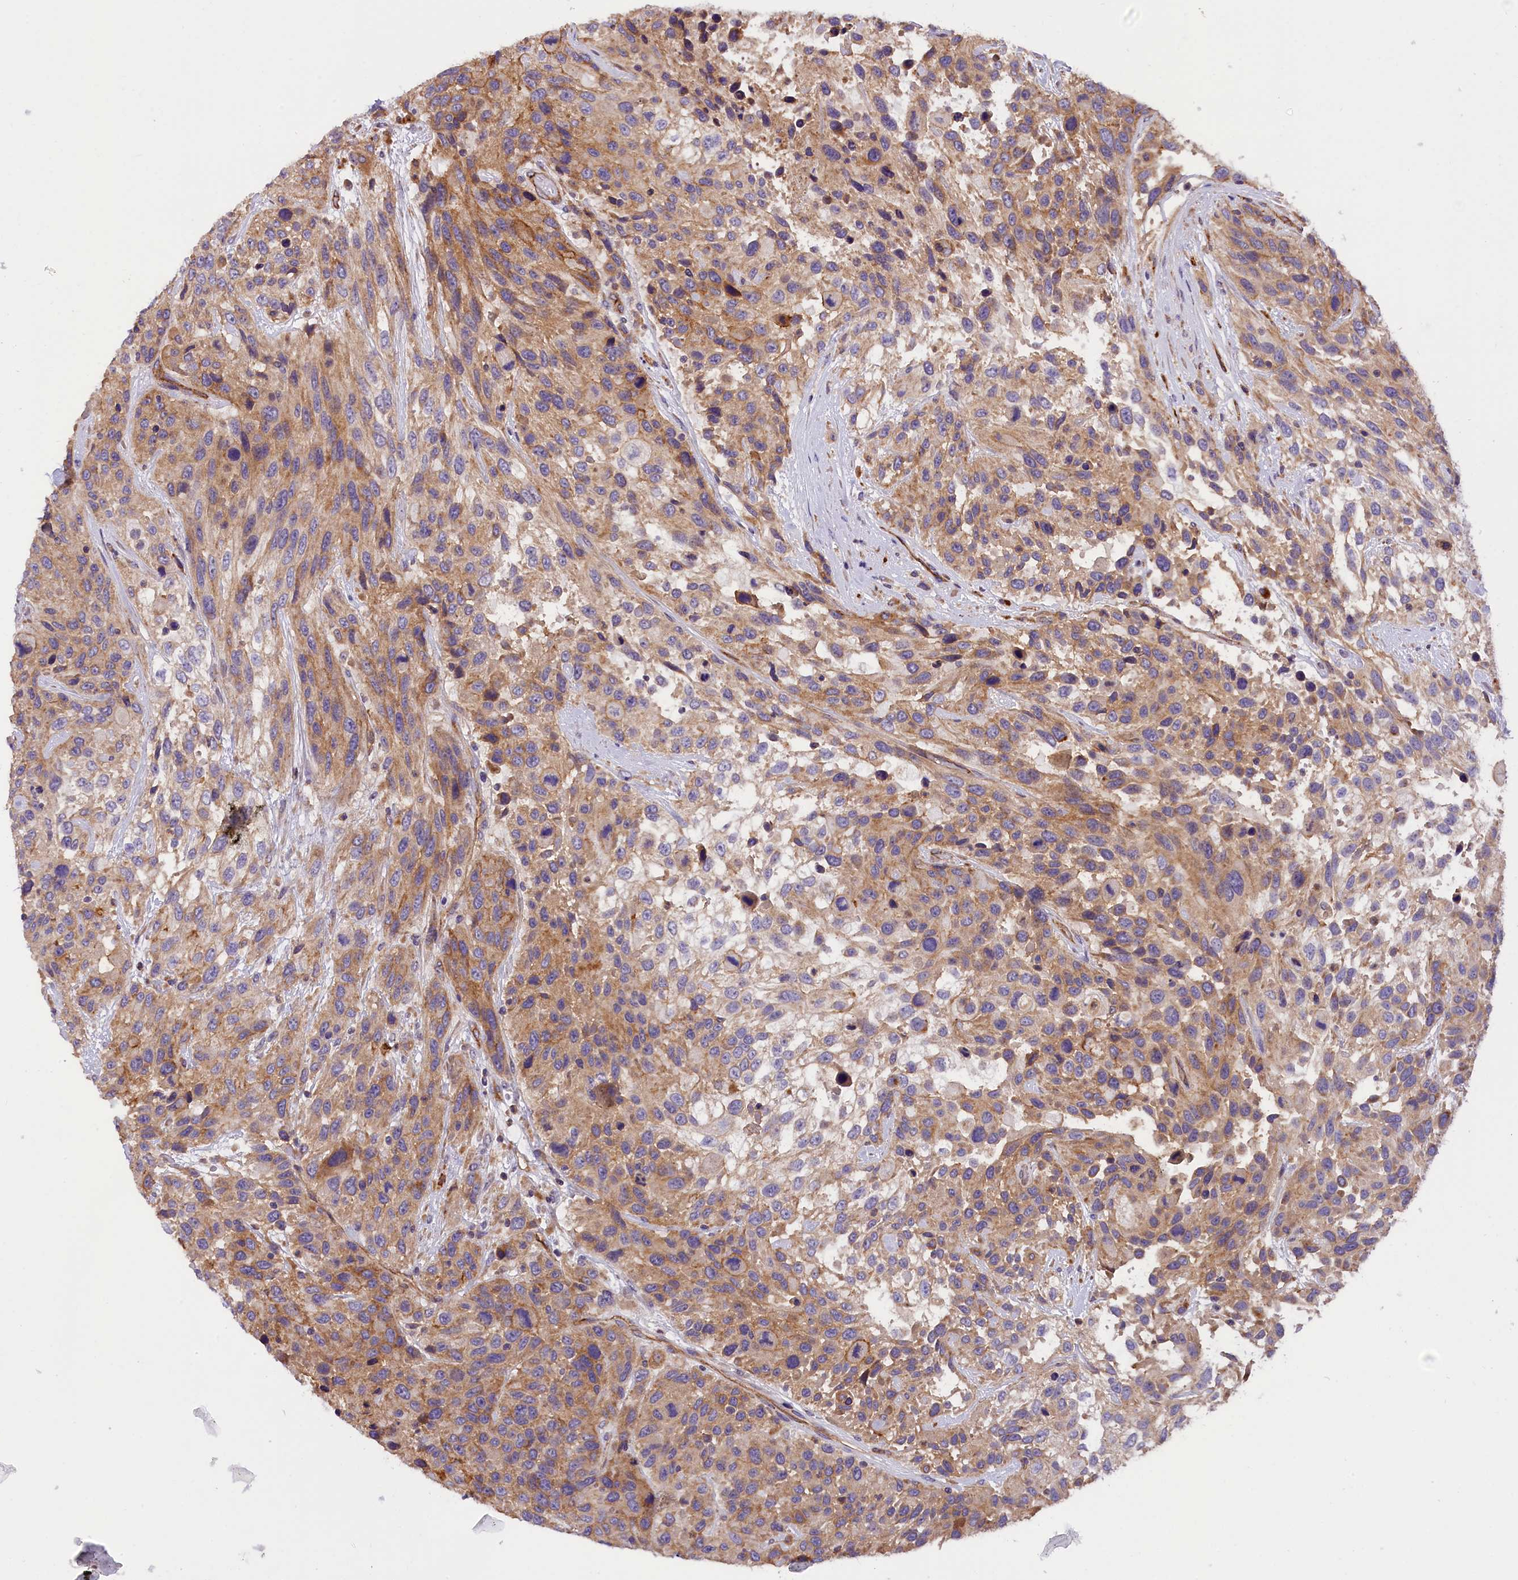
{"staining": {"intensity": "moderate", "quantity": "25%-75%", "location": "cytoplasmic/membranous"}, "tissue": "urothelial cancer", "cell_type": "Tumor cells", "image_type": "cancer", "snomed": [{"axis": "morphology", "description": "Urothelial carcinoma, High grade"}, {"axis": "topography", "description": "Urinary bladder"}], "caption": "Urothelial carcinoma (high-grade) stained with a brown dye shows moderate cytoplasmic/membranous positive staining in approximately 25%-75% of tumor cells.", "gene": "DNAJB9", "patient": {"sex": "female", "age": 70}}